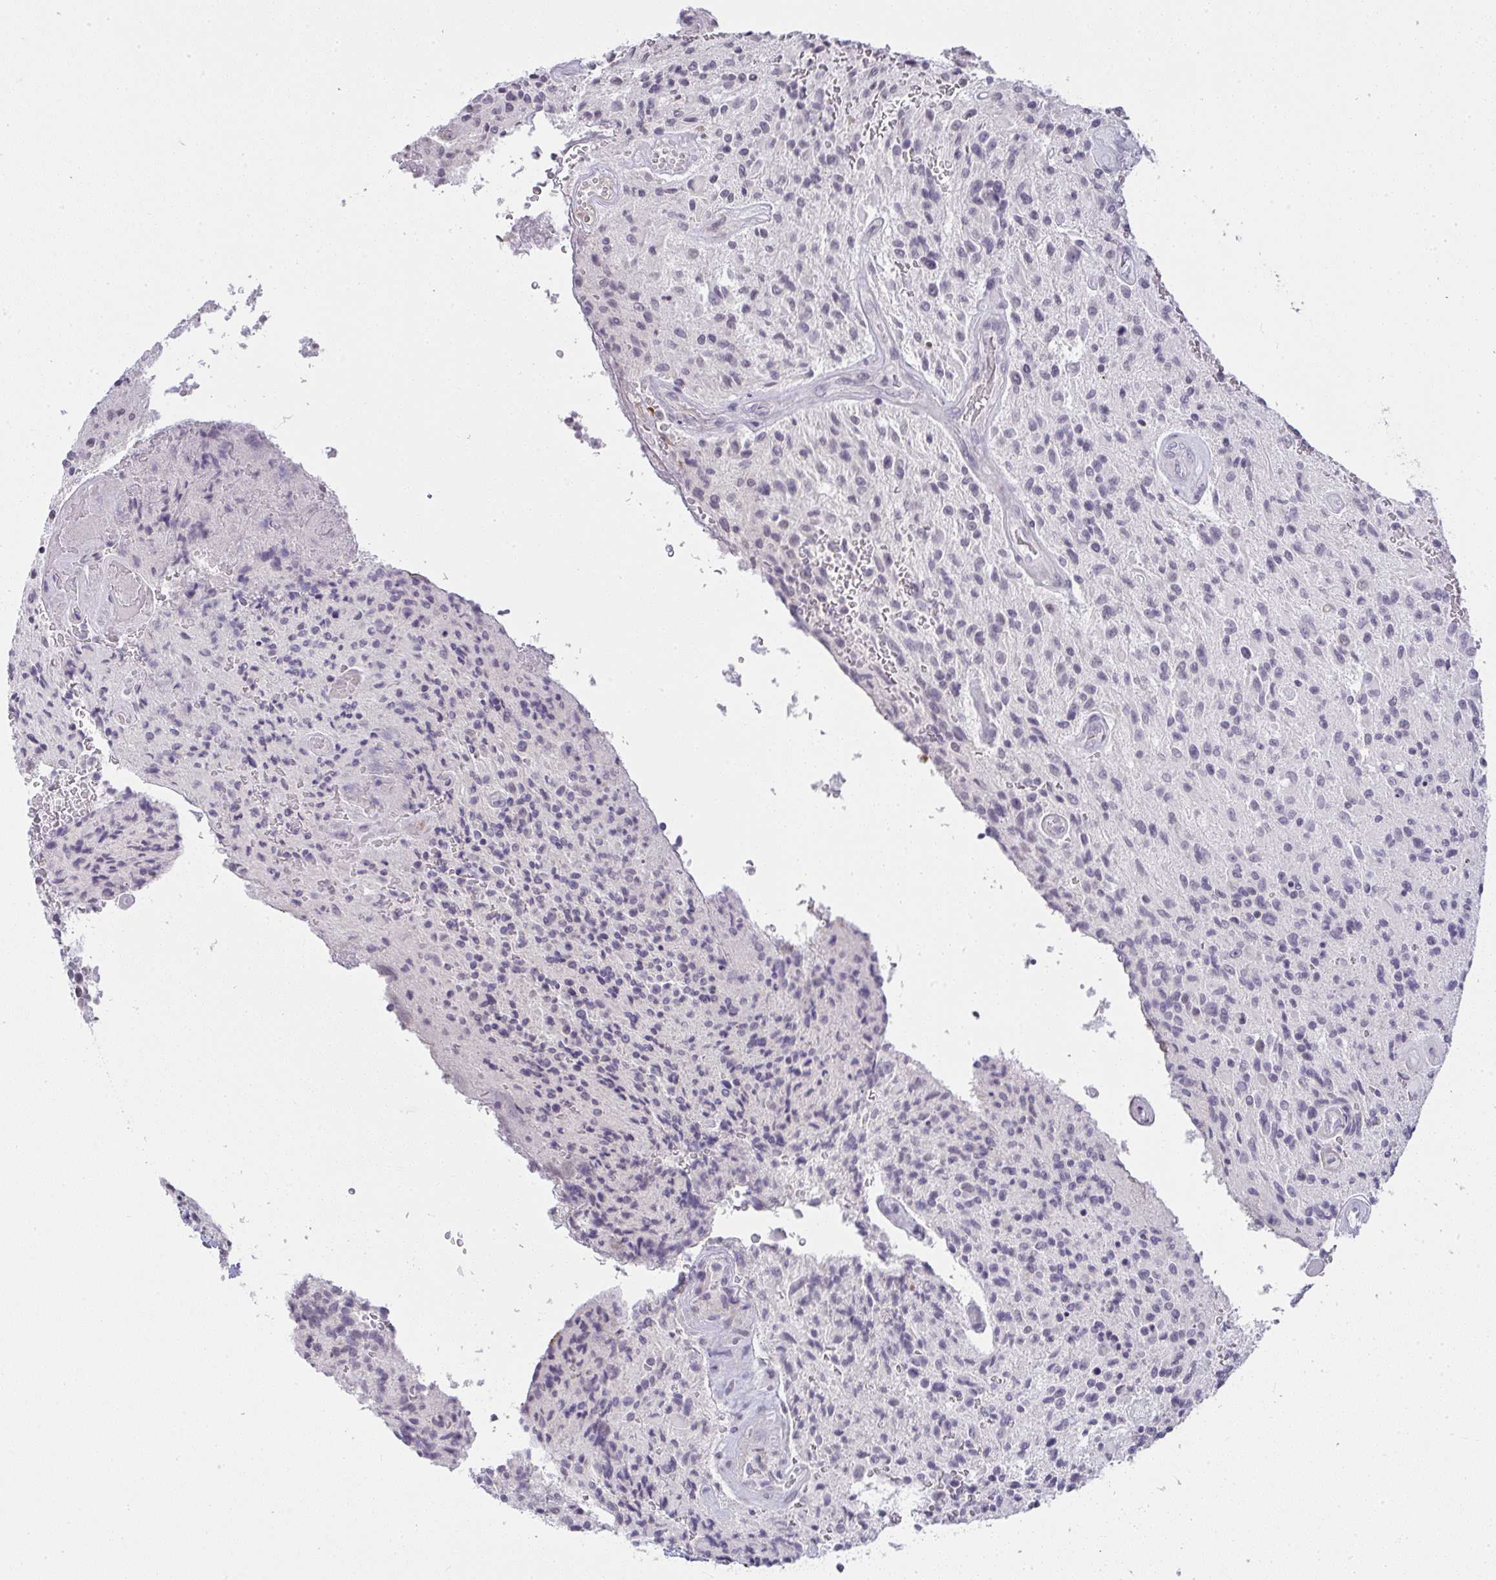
{"staining": {"intensity": "negative", "quantity": "none", "location": "none"}, "tissue": "glioma", "cell_type": "Tumor cells", "image_type": "cancer", "snomed": [{"axis": "morphology", "description": "Normal tissue, NOS"}, {"axis": "morphology", "description": "Glioma, malignant, High grade"}, {"axis": "topography", "description": "Cerebral cortex"}], "caption": "Tumor cells show no significant expression in malignant glioma (high-grade).", "gene": "CACNA1S", "patient": {"sex": "male", "age": 56}}